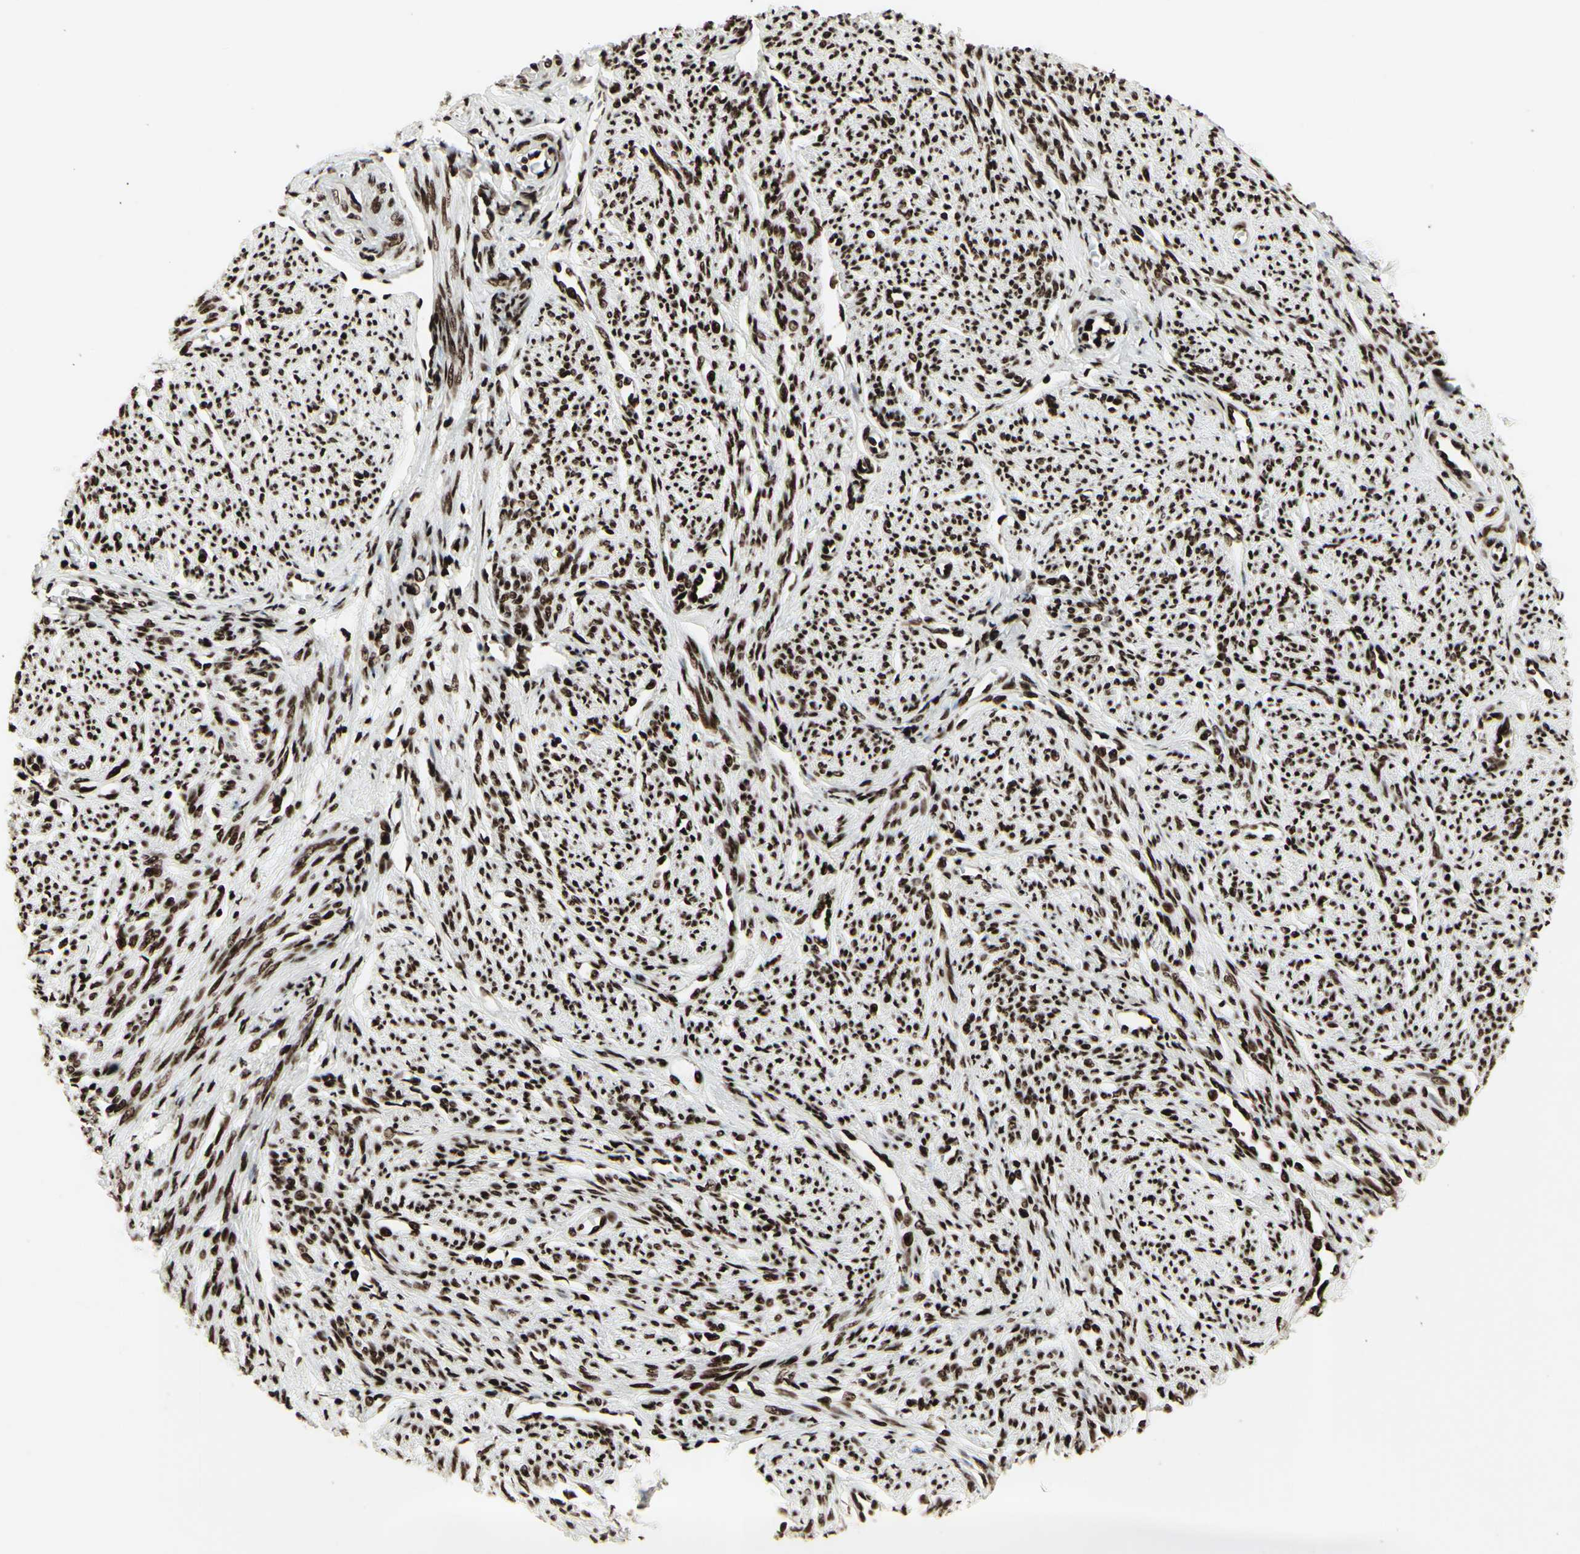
{"staining": {"intensity": "strong", "quantity": ">75%", "location": "nuclear"}, "tissue": "smooth muscle", "cell_type": "Smooth muscle cells", "image_type": "normal", "snomed": [{"axis": "morphology", "description": "Normal tissue, NOS"}, {"axis": "topography", "description": "Smooth muscle"}], "caption": "Smooth muscle stained with DAB immunohistochemistry displays high levels of strong nuclear positivity in about >75% of smooth muscle cells. The protein is shown in brown color, while the nuclei are stained blue.", "gene": "U2AF2", "patient": {"sex": "female", "age": 65}}